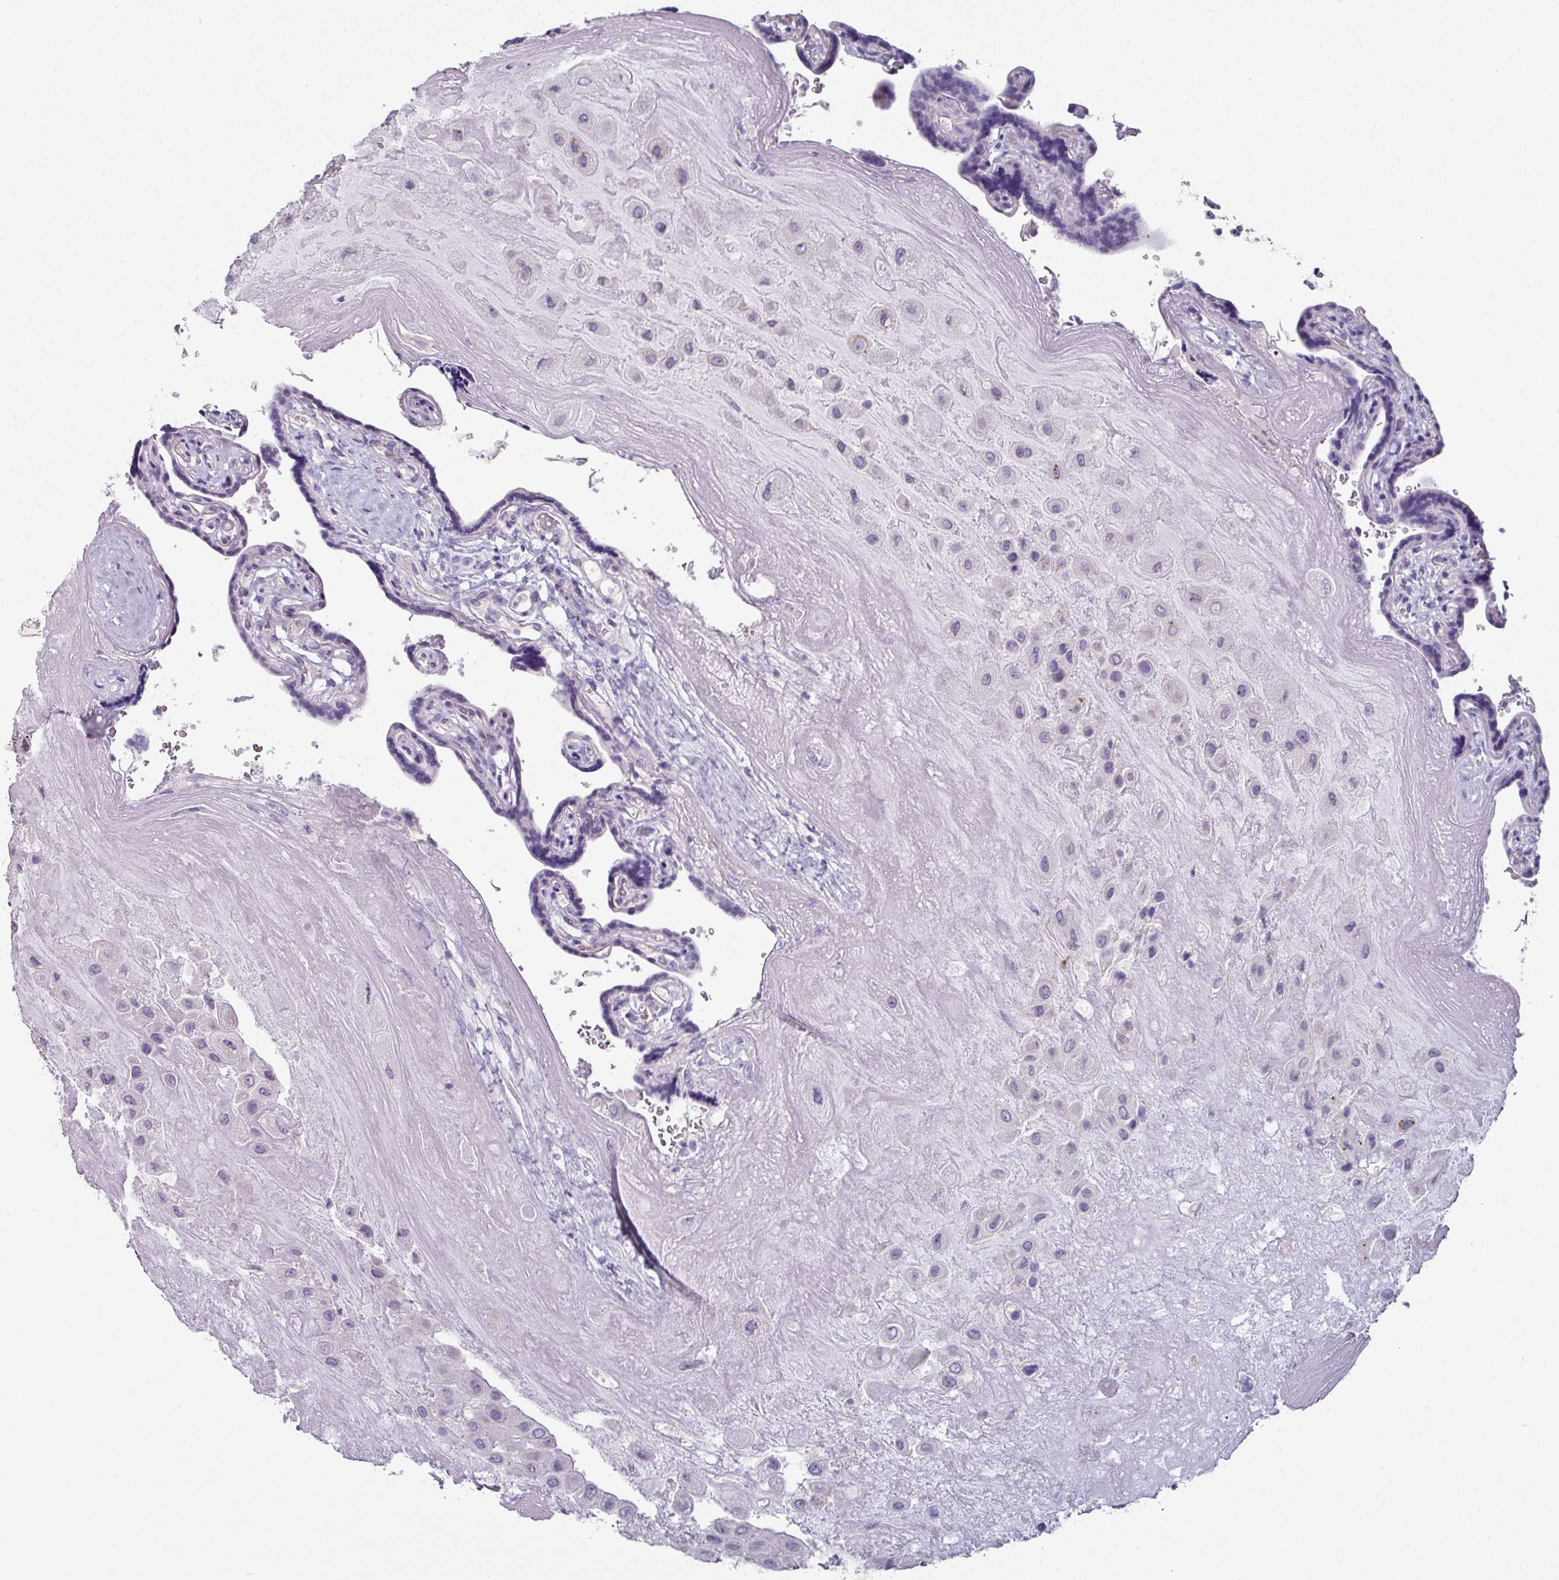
{"staining": {"intensity": "negative", "quantity": "none", "location": "none"}, "tissue": "placenta", "cell_type": "Decidual cells", "image_type": "normal", "snomed": [{"axis": "morphology", "description": "Normal tissue, NOS"}, {"axis": "topography", "description": "Placenta"}], "caption": "Decidual cells are negative for protein expression in unremarkable human placenta. The staining was performed using DAB to visualize the protein expression in brown, while the nuclei were stained in blue with hematoxylin (Magnification: 20x).", "gene": "SLC17A7", "patient": {"sex": "female", "age": 32}}